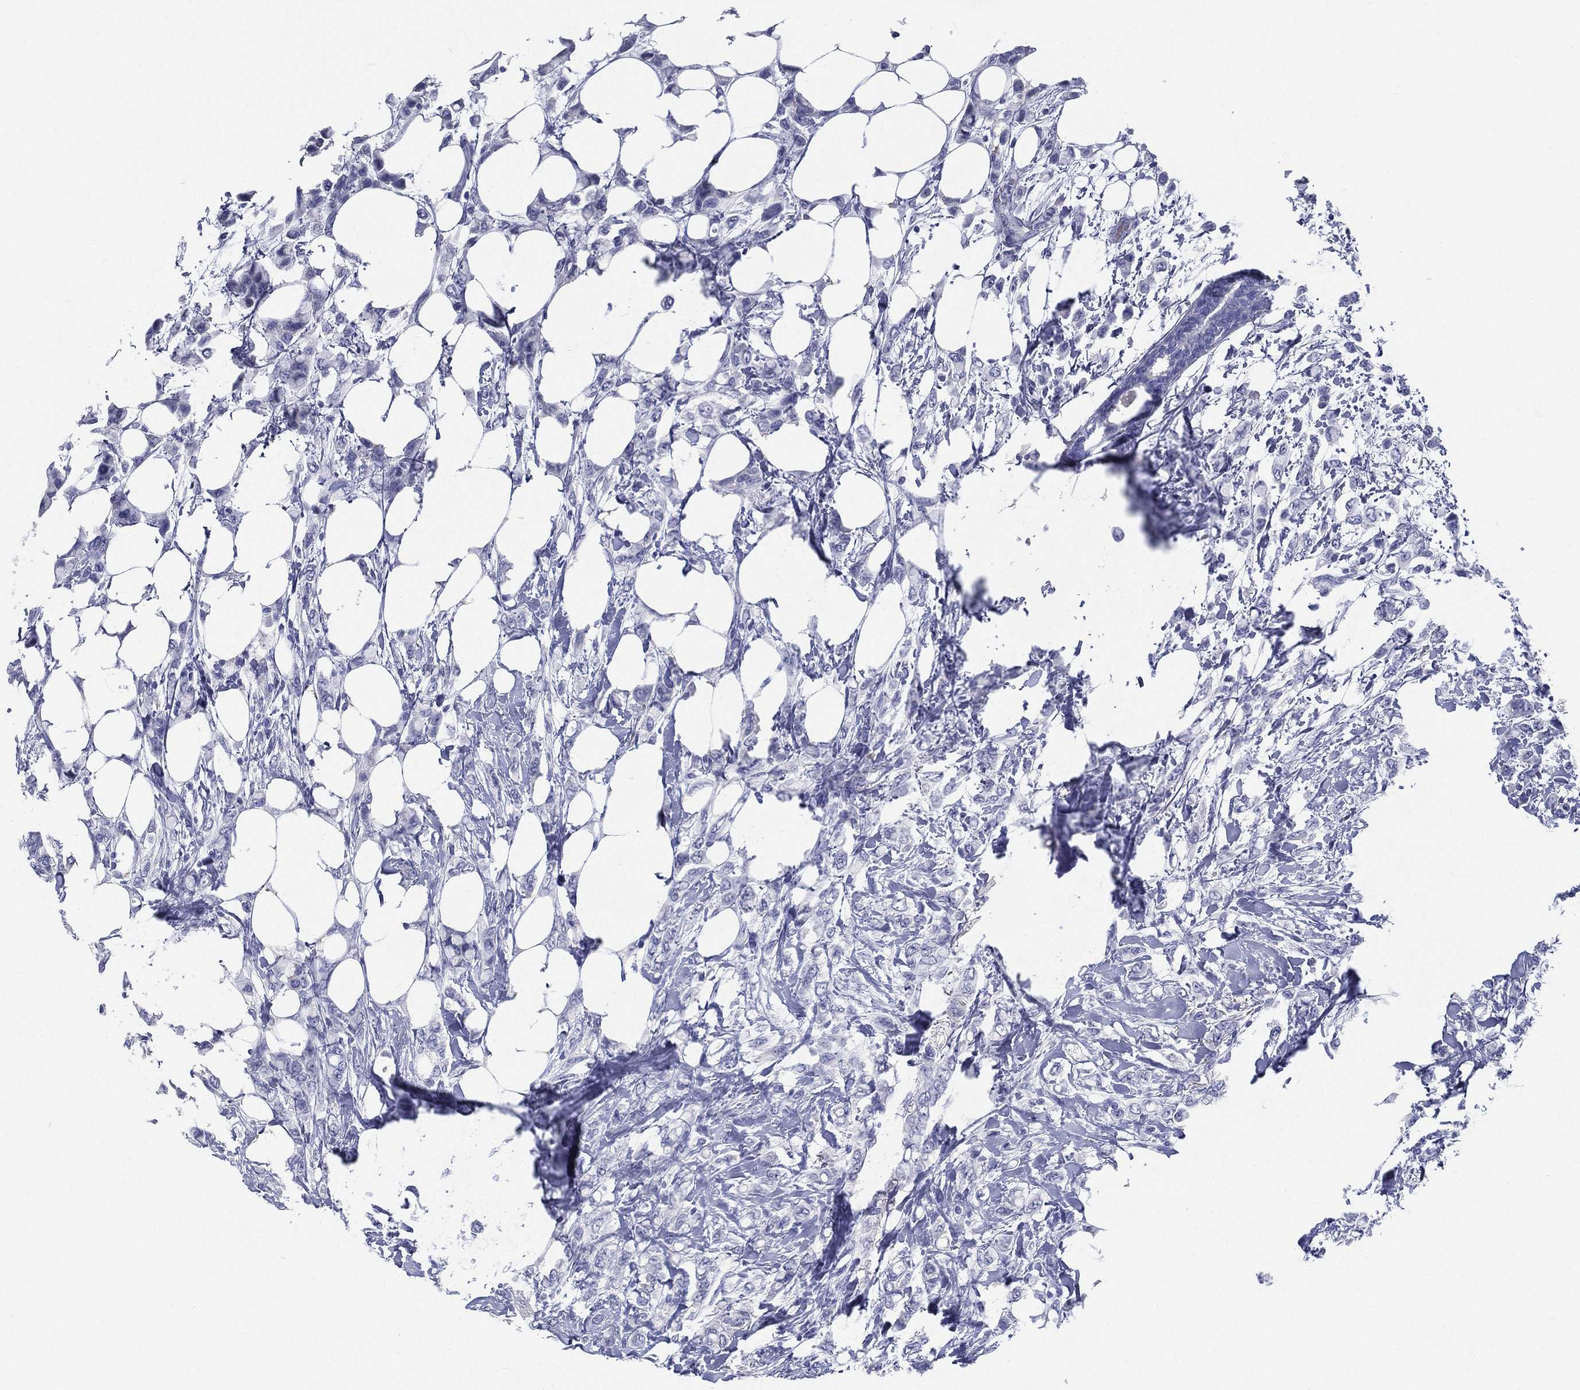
{"staining": {"intensity": "negative", "quantity": "none", "location": "none"}, "tissue": "breast cancer", "cell_type": "Tumor cells", "image_type": "cancer", "snomed": [{"axis": "morphology", "description": "Lobular carcinoma"}, {"axis": "topography", "description": "Breast"}], "caption": "Breast cancer stained for a protein using IHC demonstrates no positivity tumor cells.", "gene": "RSPH4A", "patient": {"sex": "female", "age": 66}}